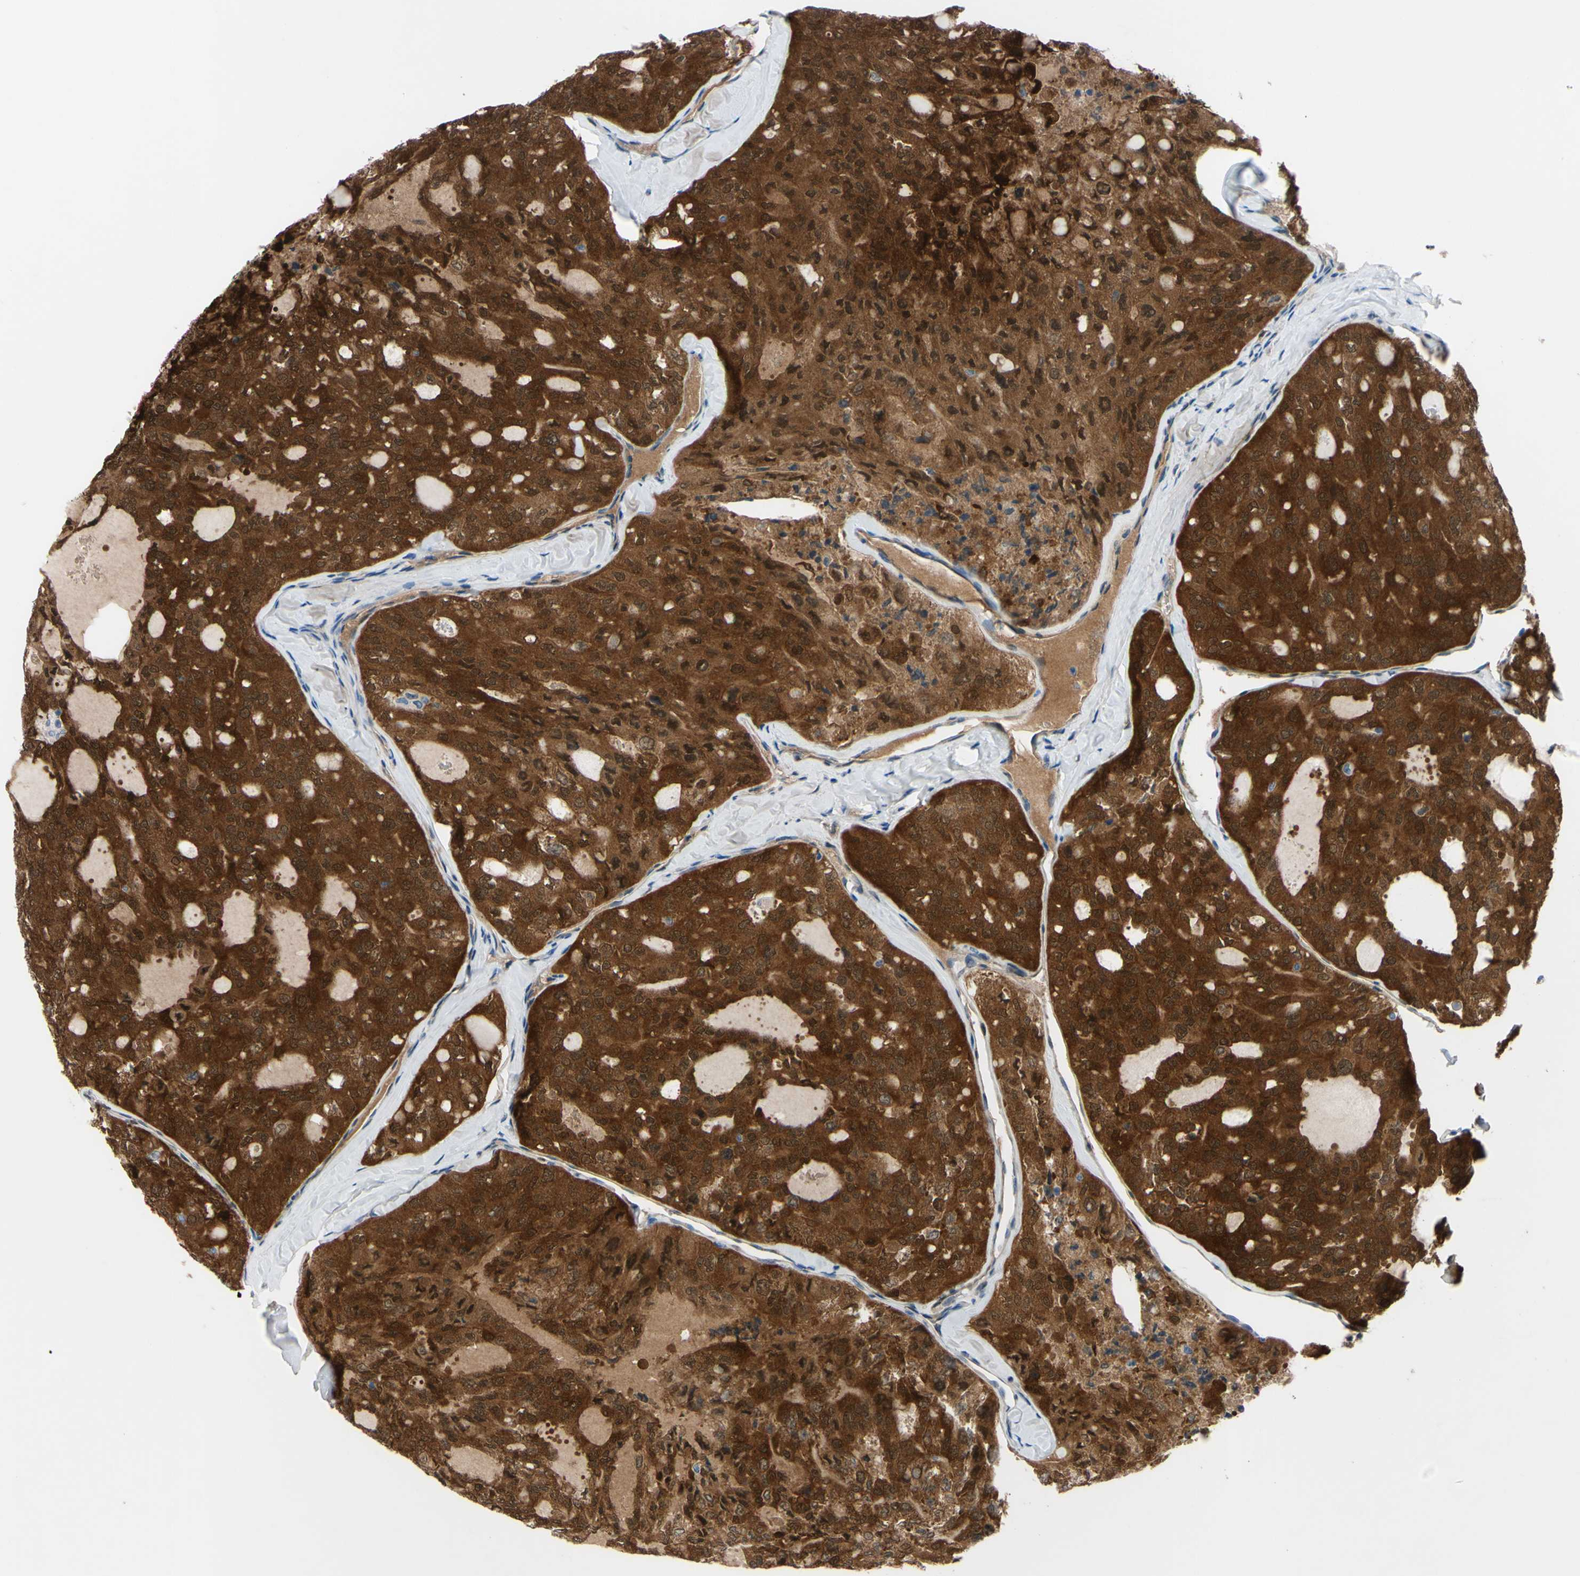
{"staining": {"intensity": "strong", "quantity": ">75%", "location": "cytoplasmic/membranous,nuclear"}, "tissue": "thyroid cancer", "cell_type": "Tumor cells", "image_type": "cancer", "snomed": [{"axis": "morphology", "description": "Follicular adenoma carcinoma, NOS"}, {"axis": "topography", "description": "Thyroid gland"}], "caption": "A micrograph of thyroid cancer (follicular adenoma carcinoma) stained for a protein displays strong cytoplasmic/membranous and nuclear brown staining in tumor cells.", "gene": "NOL3", "patient": {"sex": "male", "age": 75}}